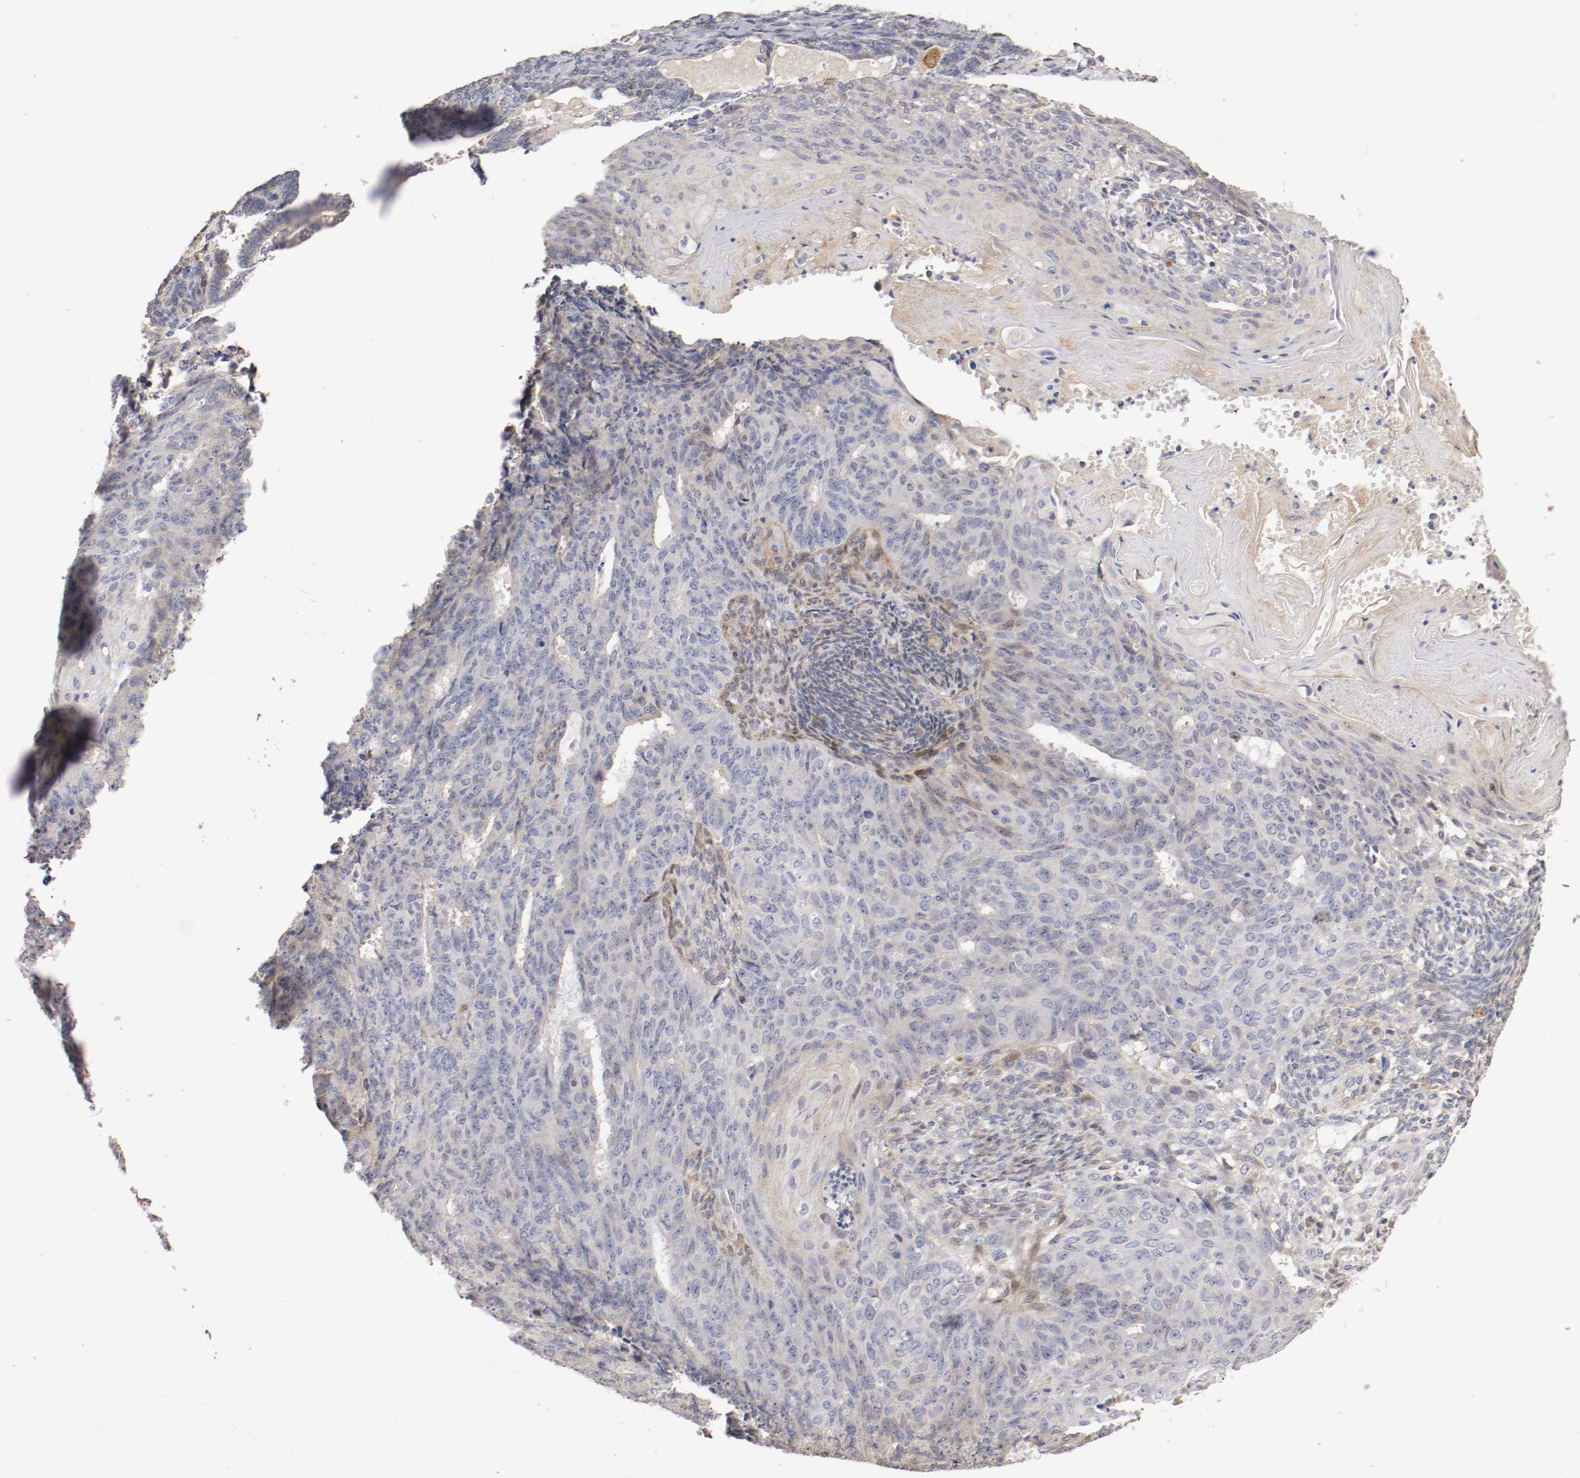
{"staining": {"intensity": "negative", "quantity": "none", "location": "none"}, "tissue": "endometrial cancer", "cell_type": "Tumor cells", "image_type": "cancer", "snomed": [{"axis": "morphology", "description": "Neoplasm, malignant, NOS"}, {"axis": "topography", "description": "Endometrium"}], "caption": "Endometrial cancer (malignant neoplasm) was stained to show a protein in brown. There is no significant staining in tumor cells.", "gene": "CDK6", "patient": {"sex": "female", "age": 74}}